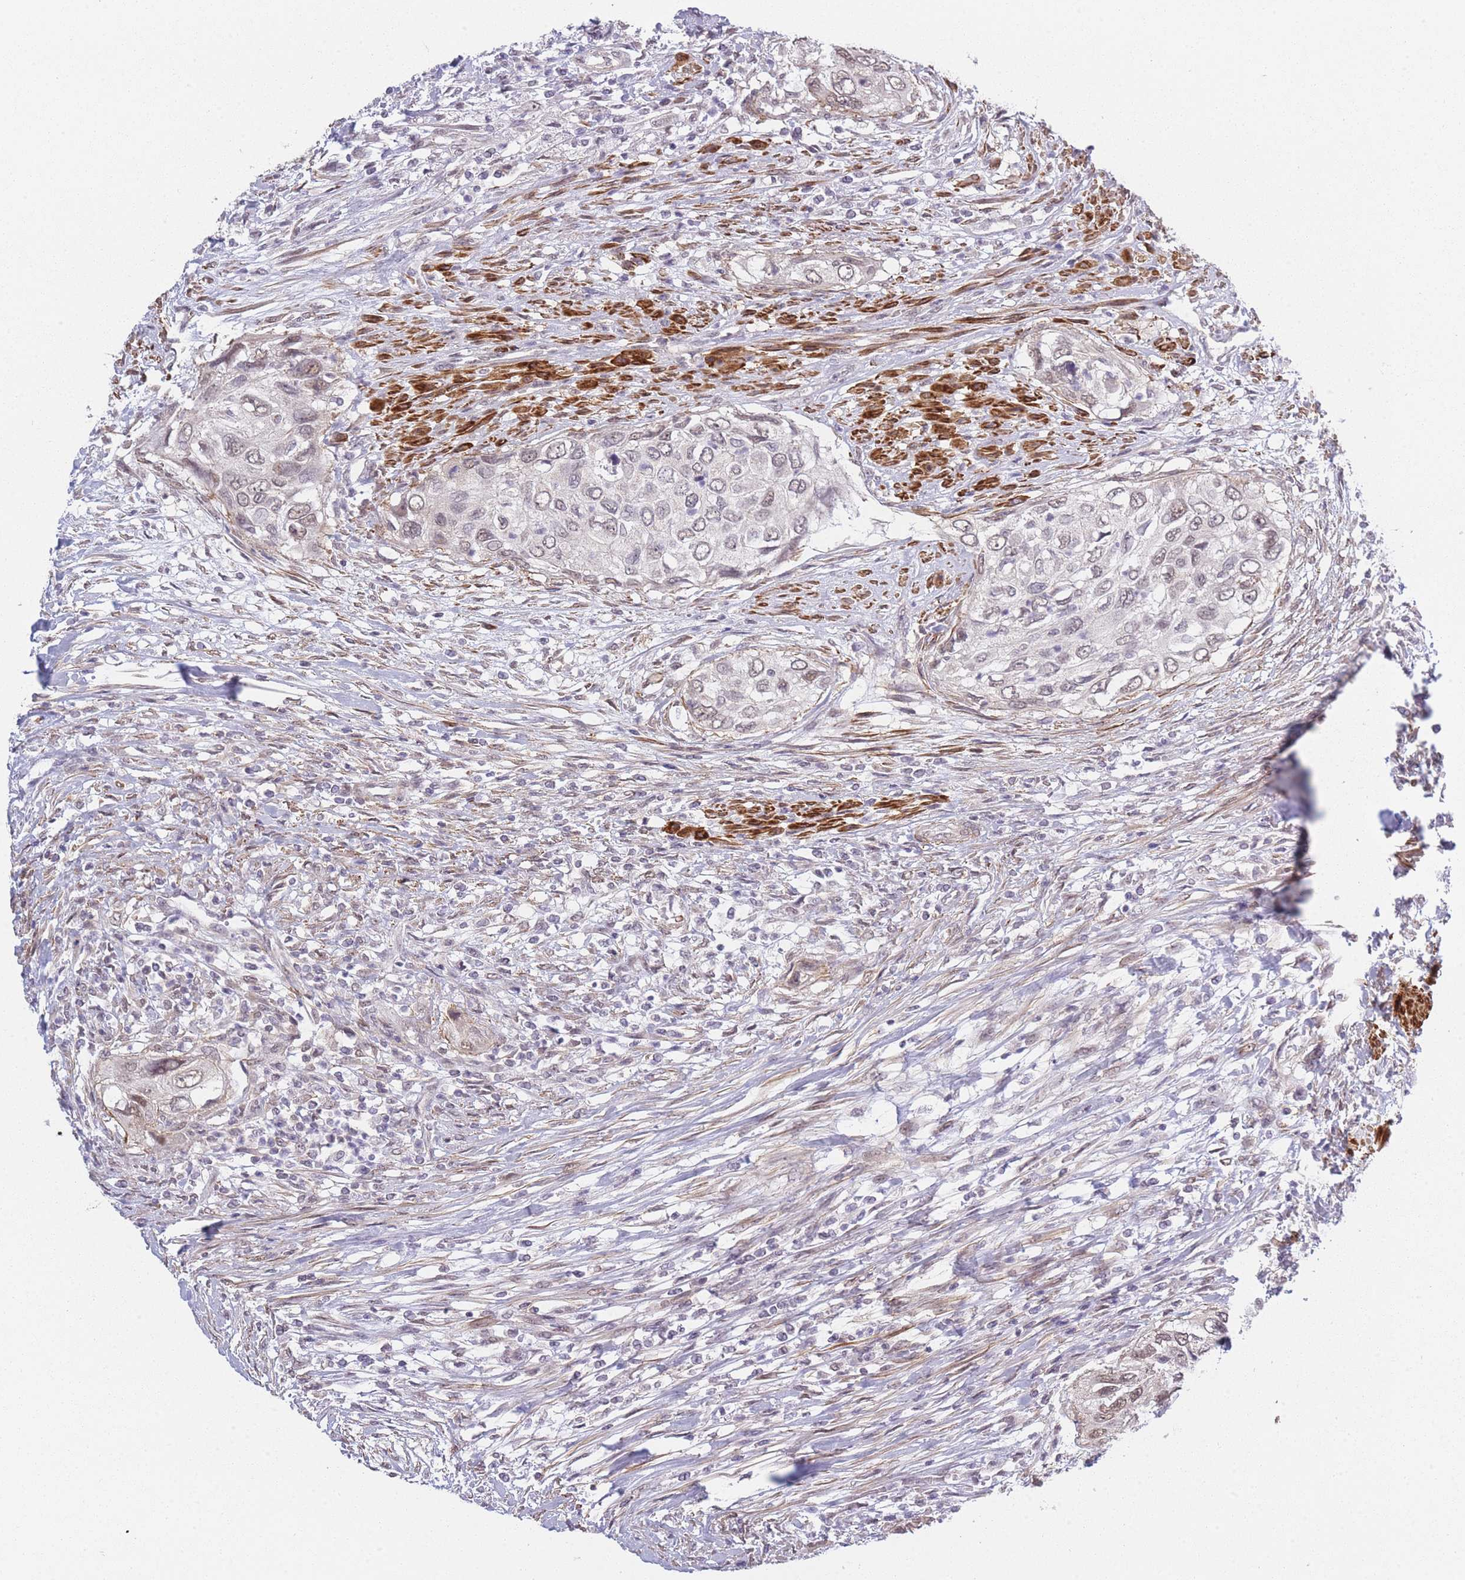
{"staining": {"intensity": "weak", "quantity": "<25%", "location": "nuclear"}, "tissue": "urothelial cancer", "cell_type": "Tumor cells", "image_type": "cancer", "snomed": [{"axis": "morphology", "description": "Urothelial carcinoma, High grade"}, {"axis": "topography", "description": "Urinary bladder"}], "caption": "Protein analysis of urothelial cancer demonstrates no significant staining in tumor cells.", "gene": "SIN3B", "patient": {"sex": "female", "age": 60}}